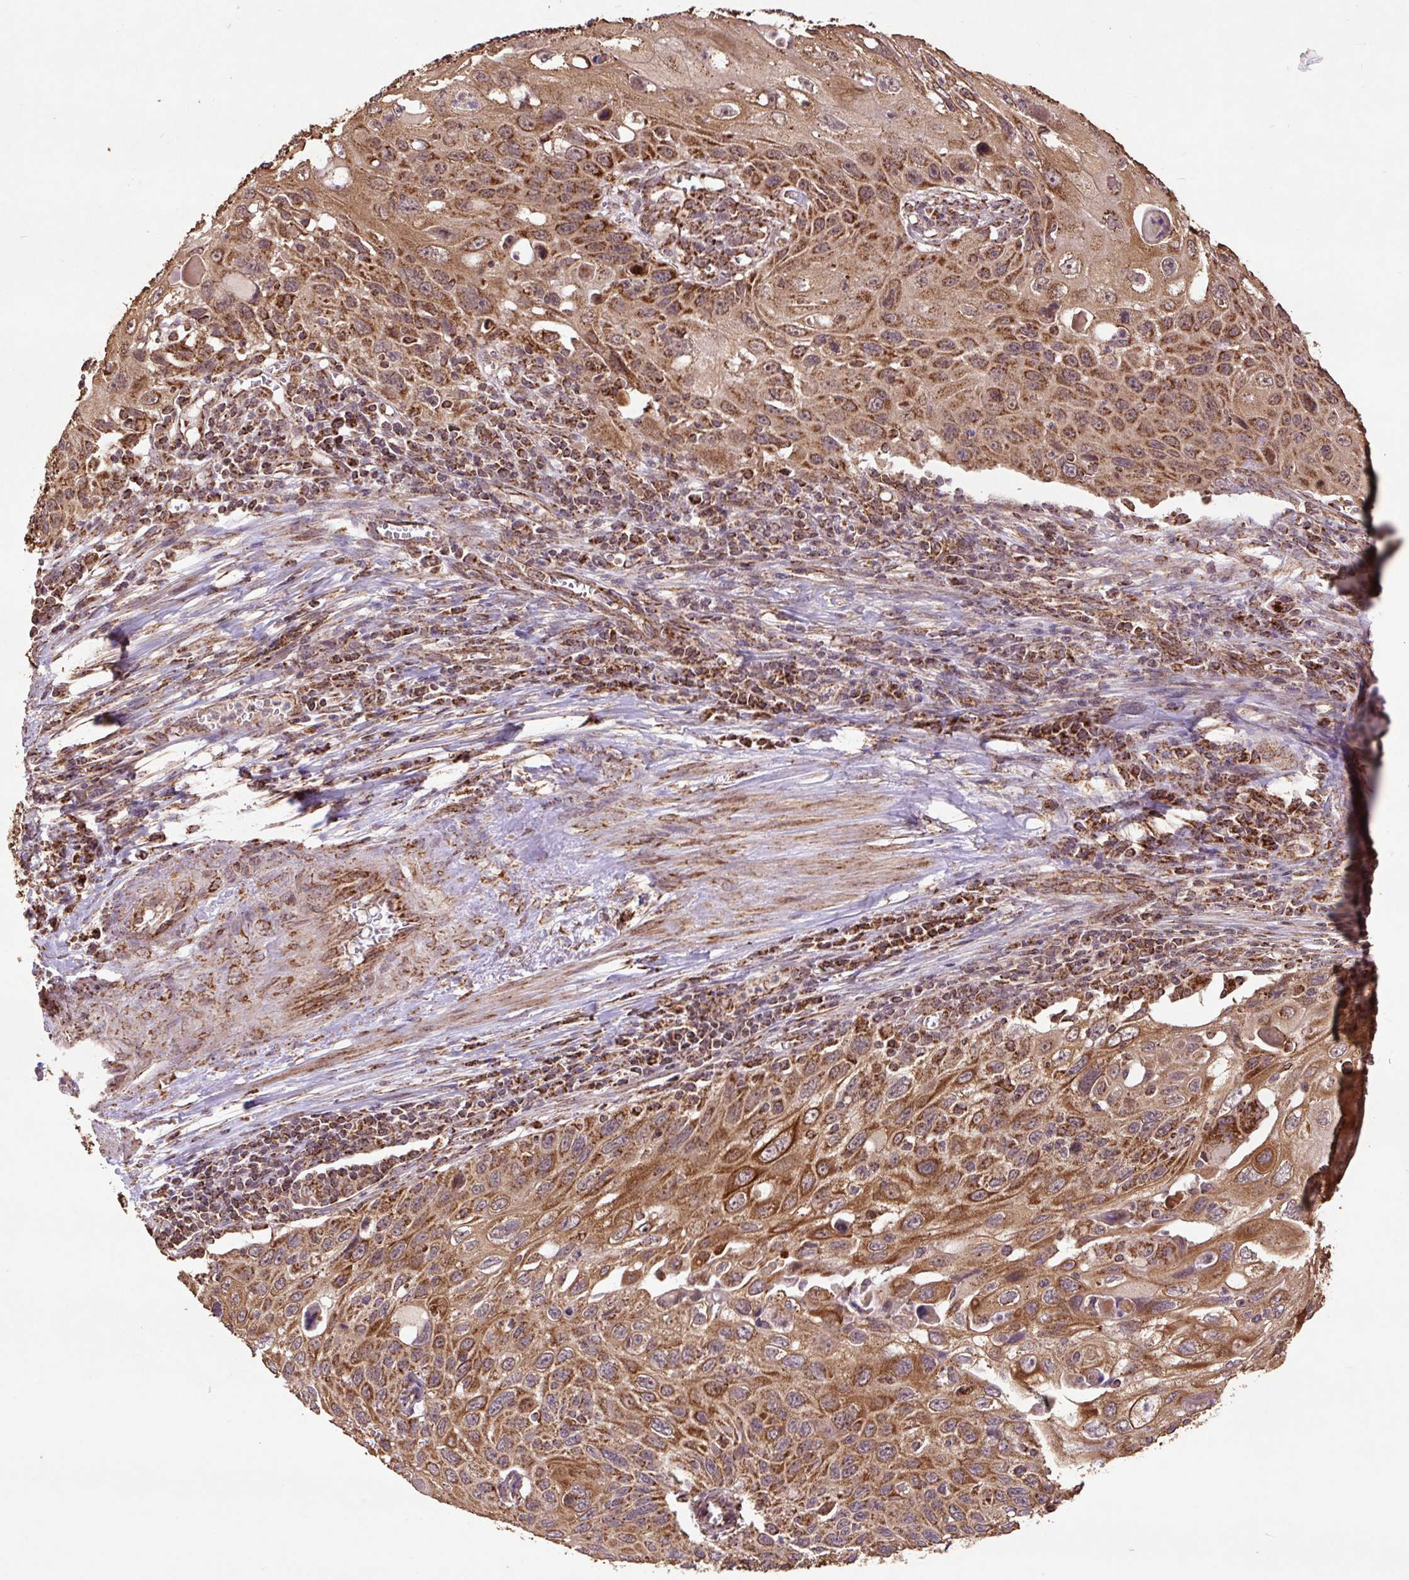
{"staining": {"intensity": "moderate", "quantity": ">75%", "location": "cytoplasmic/membranous"}, "tissue": "cervical cancer", "cell_type": "Tumor cells", "image_type": "cancer", "snomed": [{"axis": "morphology", "description": "Squamous cell carcinoma, NOS"}, {"axis": "topography", "description": "Cervix"}], "caption": "Protein staining of cervical squamous cell carcinoma tissue exhibits moderate cytoplasmic/membranous staining in approximately >75% of tumor cells.", "gene": "ATP5F1A", "patient": {"sex": "female", "age": 70}}